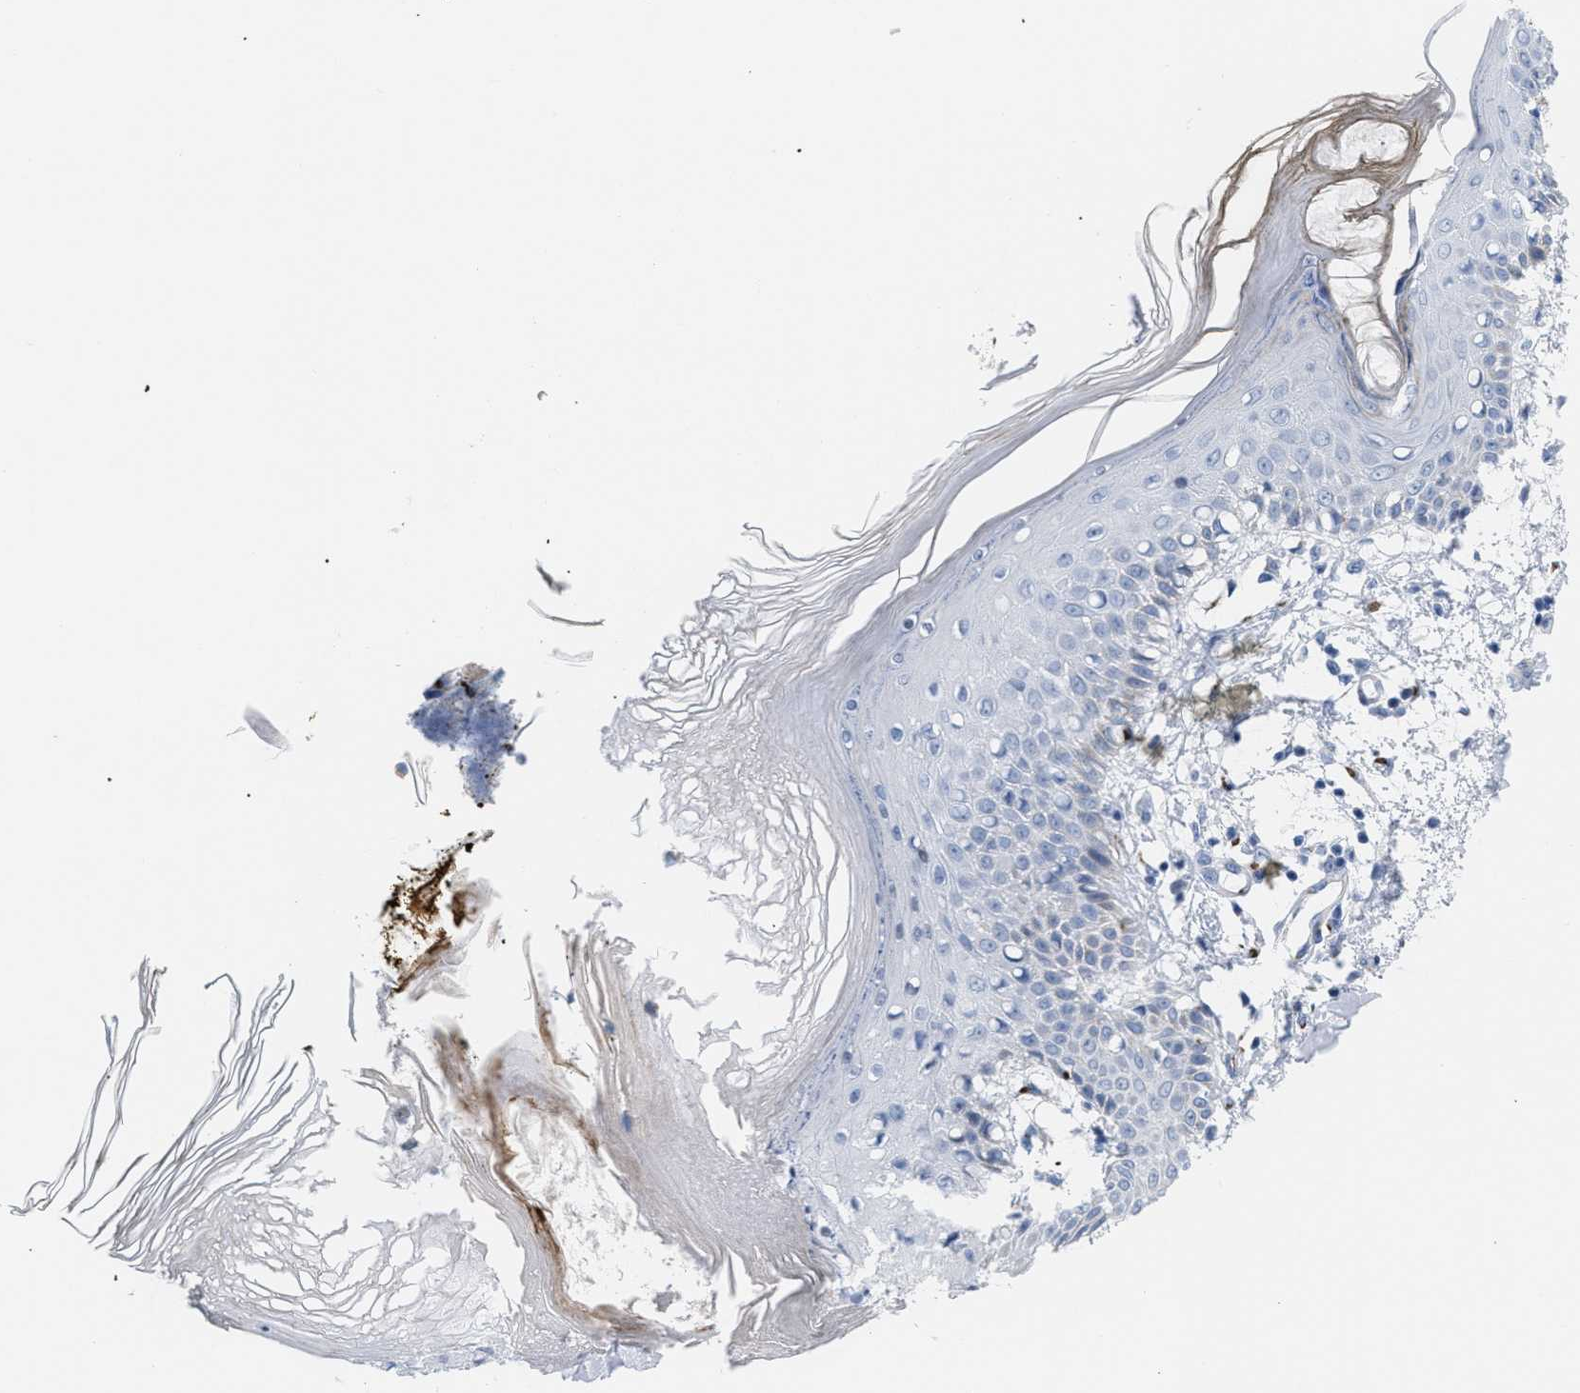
{"staining": {"intensity": "moderate", "quantity": ">75%", "location": "cytoplasmic/membranous"}, "tissue": "skin", "cell_type": "Fibroblasts", "image_type": "normal", "snomed": [{"axis": "morphology", "description": "Normal tissue, NOS"}, {"axis": "topography", "description": "Skin"}], "caption": "This histopathology image demonstrates benign skin stained with immunohistochemistry to label a protein in brown. The cytoplasmic/membranous of fibroblasts show moderate positivity for the protein. Nuclei are counter-stained blue.", "gene": "TMEM17", "patient": {"sex": "male", "age": 53}}